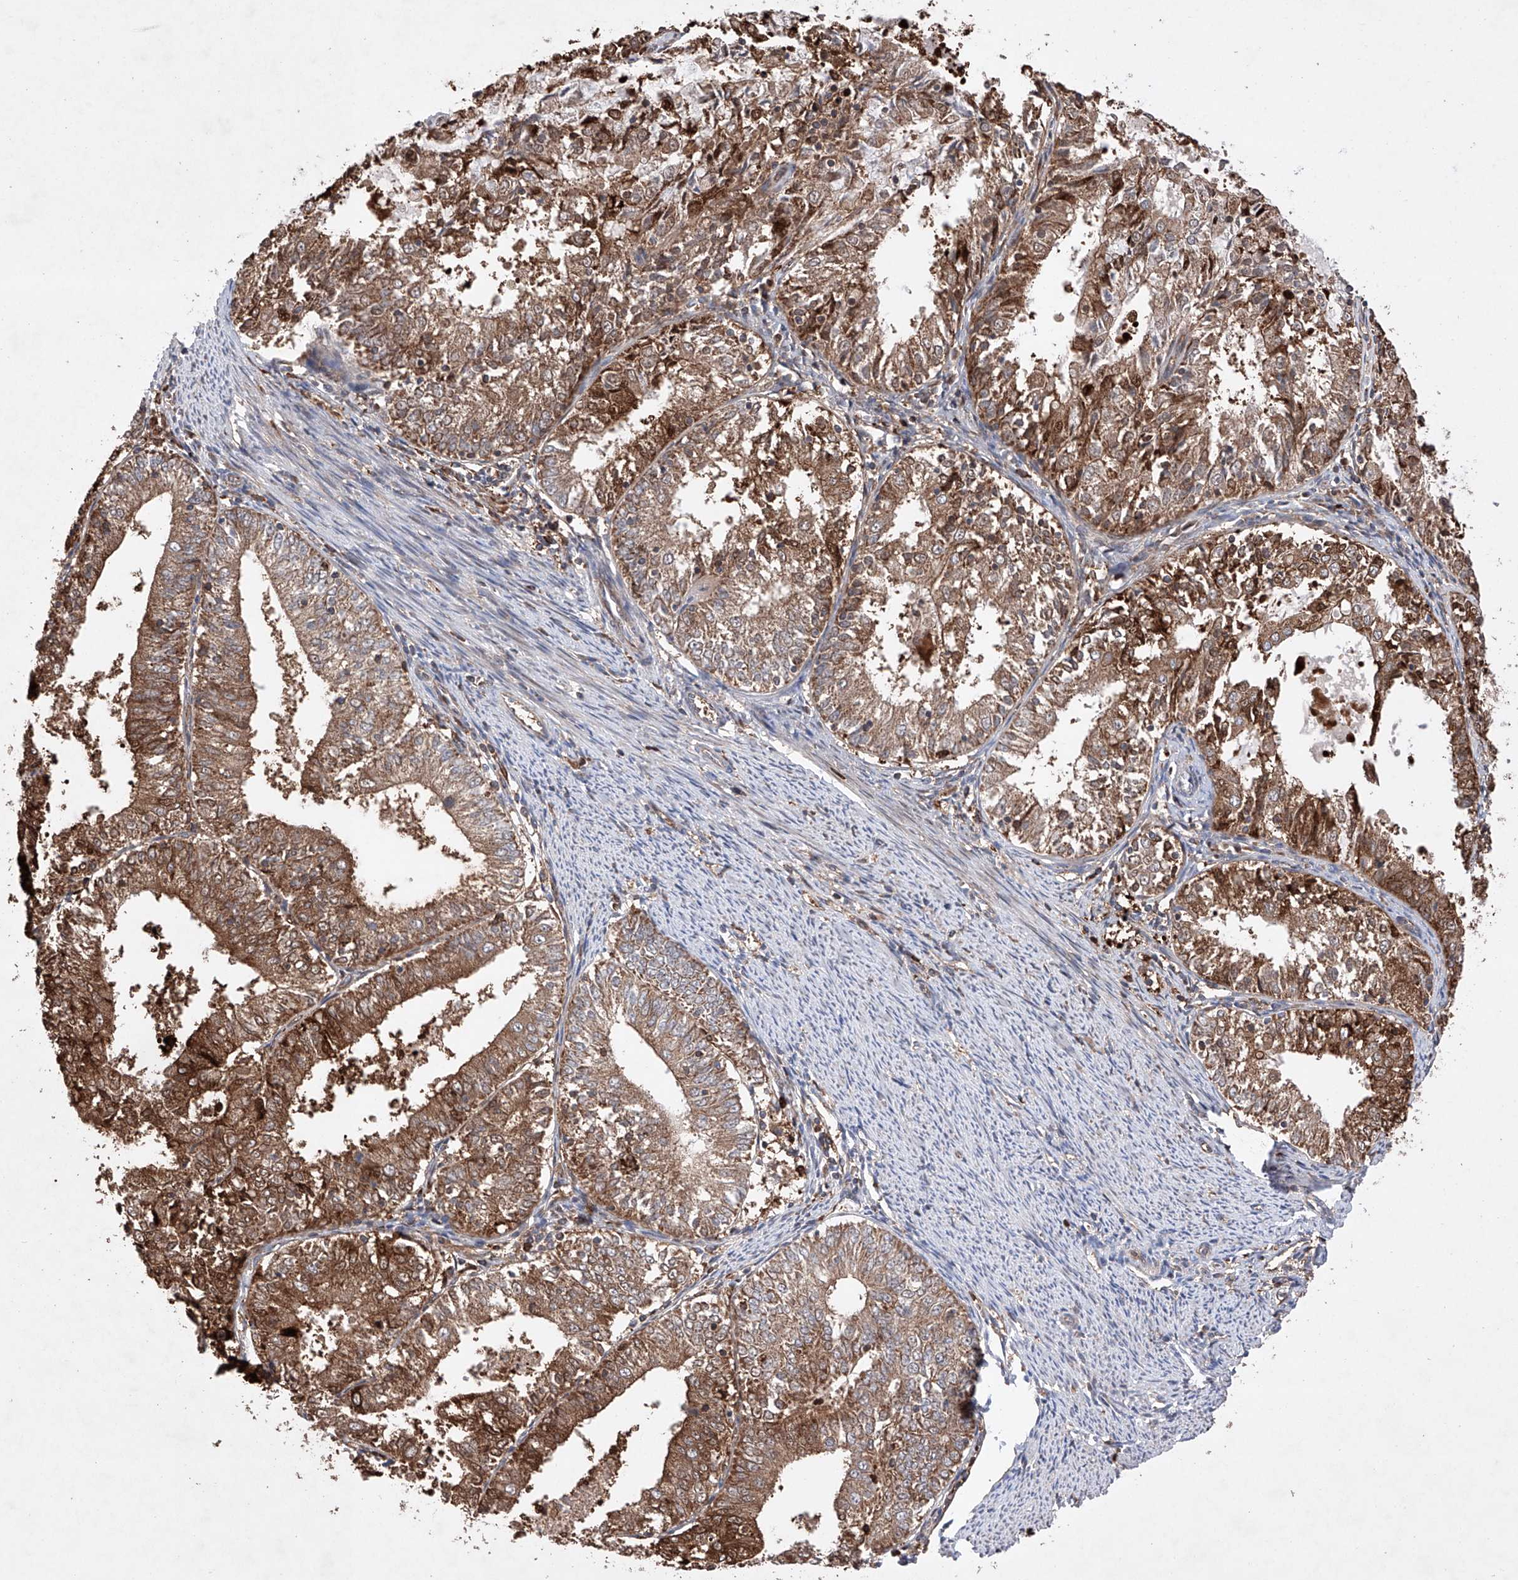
{"staining": {"intensity": "moderate", "quantity": ">75%", "location": "cytoplasmic/membranous"}, "tissue": "endometrial cancer", "cell_type": "Tumor cells", "image_type": "cancer", "snomed": [{"axis": "morphology", "description": "Adenocarcinoma, NOS"}, {"axis": "topography", "description": "Endometrium"}], "caption": "DAB (3,3'-diaminobenzidine) immunohistochemical staining of human endometrial adenocarcinoma displays moderate cytoplasmic/membranous protein positivity in about >75% of tumor cells.", "gene": "TIMM23", "patient": {"sex": "female", "age": 57}}